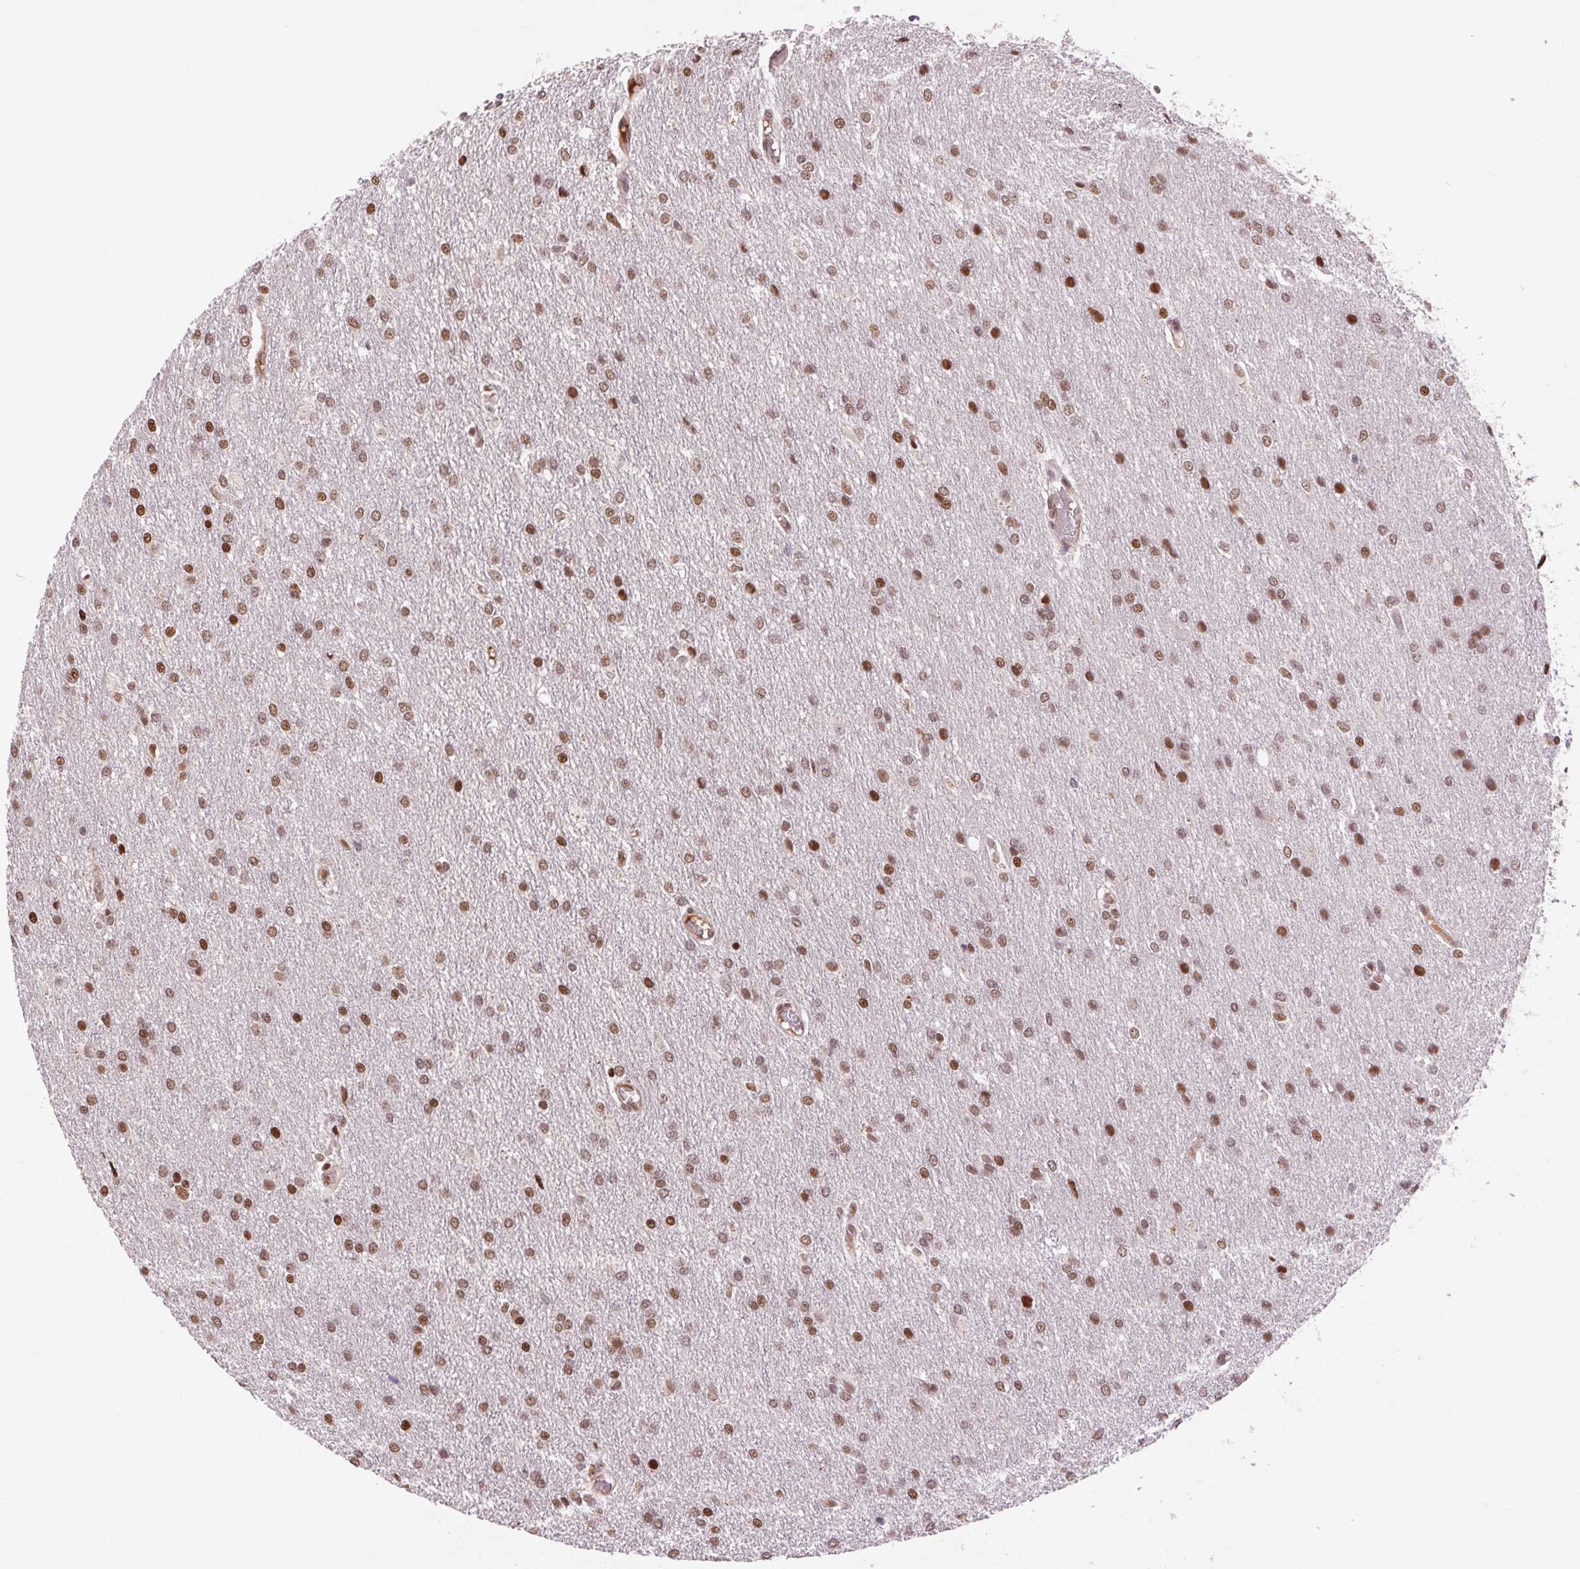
{"staining": {"intensity": "moderate", "quantity": ">75%", "location": "nuclear"}, "tissue": "glioma", "cell_type": "Tumor cells", "image_type": "cancer", "snomed": [{"axis": "morphology", "description": "Glioma, malignant, High grade"}, {"axis": "topography", "description": "Brain"}], "caption": "High-magnification brightfield microscopy of malignant high-grade glioma stained with DAB (brown) and counterstained with hematoxylin (blue). tumor cells exhibit moderate nuclear staining is appreciated in about>75% of cells.", "gene": "RAD23A", "patient": {"sex": "male", "age": 68}}